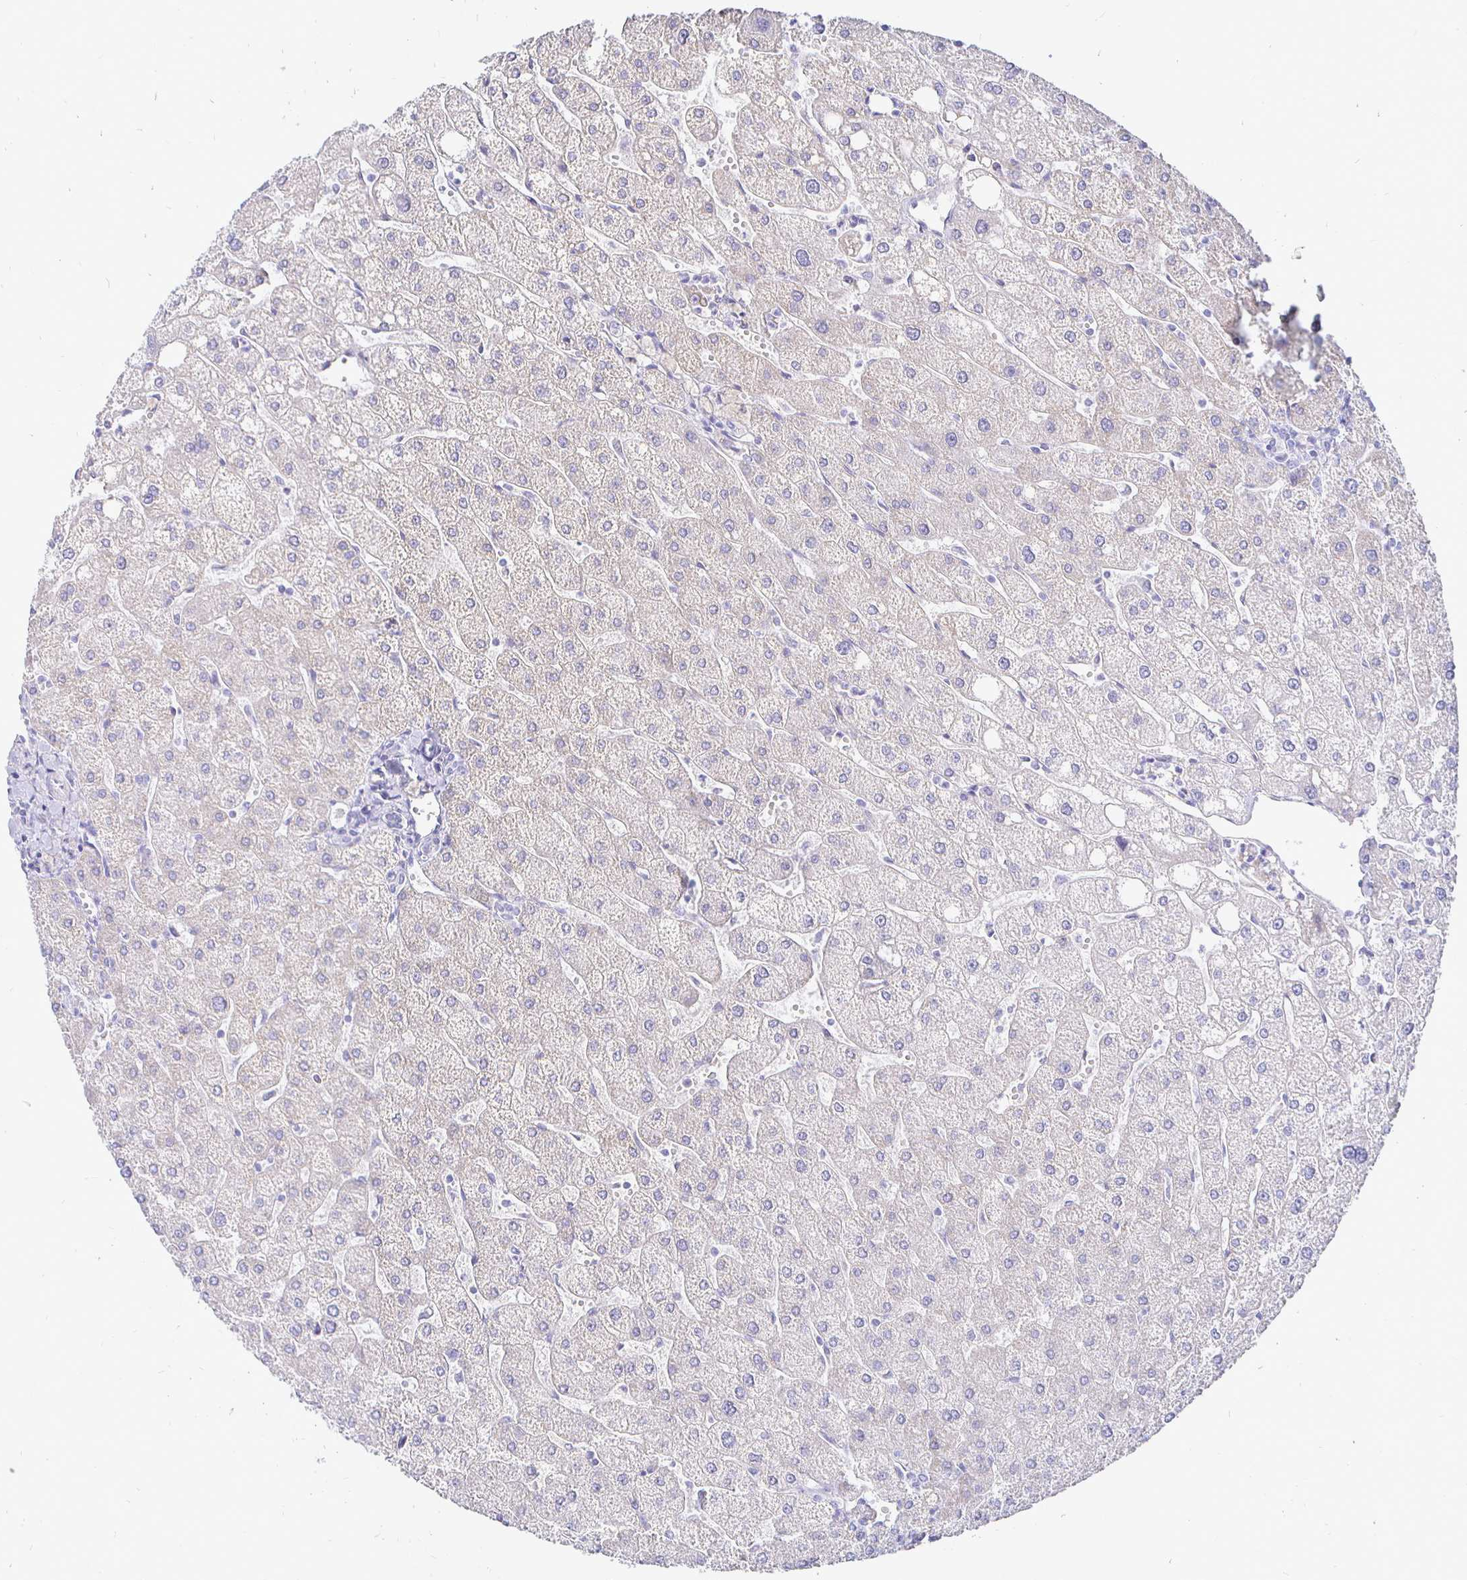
{"staining": {"intensity": "negative", "quantity": "none", "location": "none"}, "tissue": "liver", "cell_type": "Cholangiocytes", "image_type": "normal", "snomed": [{"axis": "morphology", "description": "Normal tissue, NOS"}, {"axis": "topography", "description": "Liver"}], "caption": "IHC of benign human liver displays no positivity in cholangiocytes. (IHC, brightfield microscopy, high magnification).", "gene": "CR2", "patient": {"sex": "male", "age": 67}}